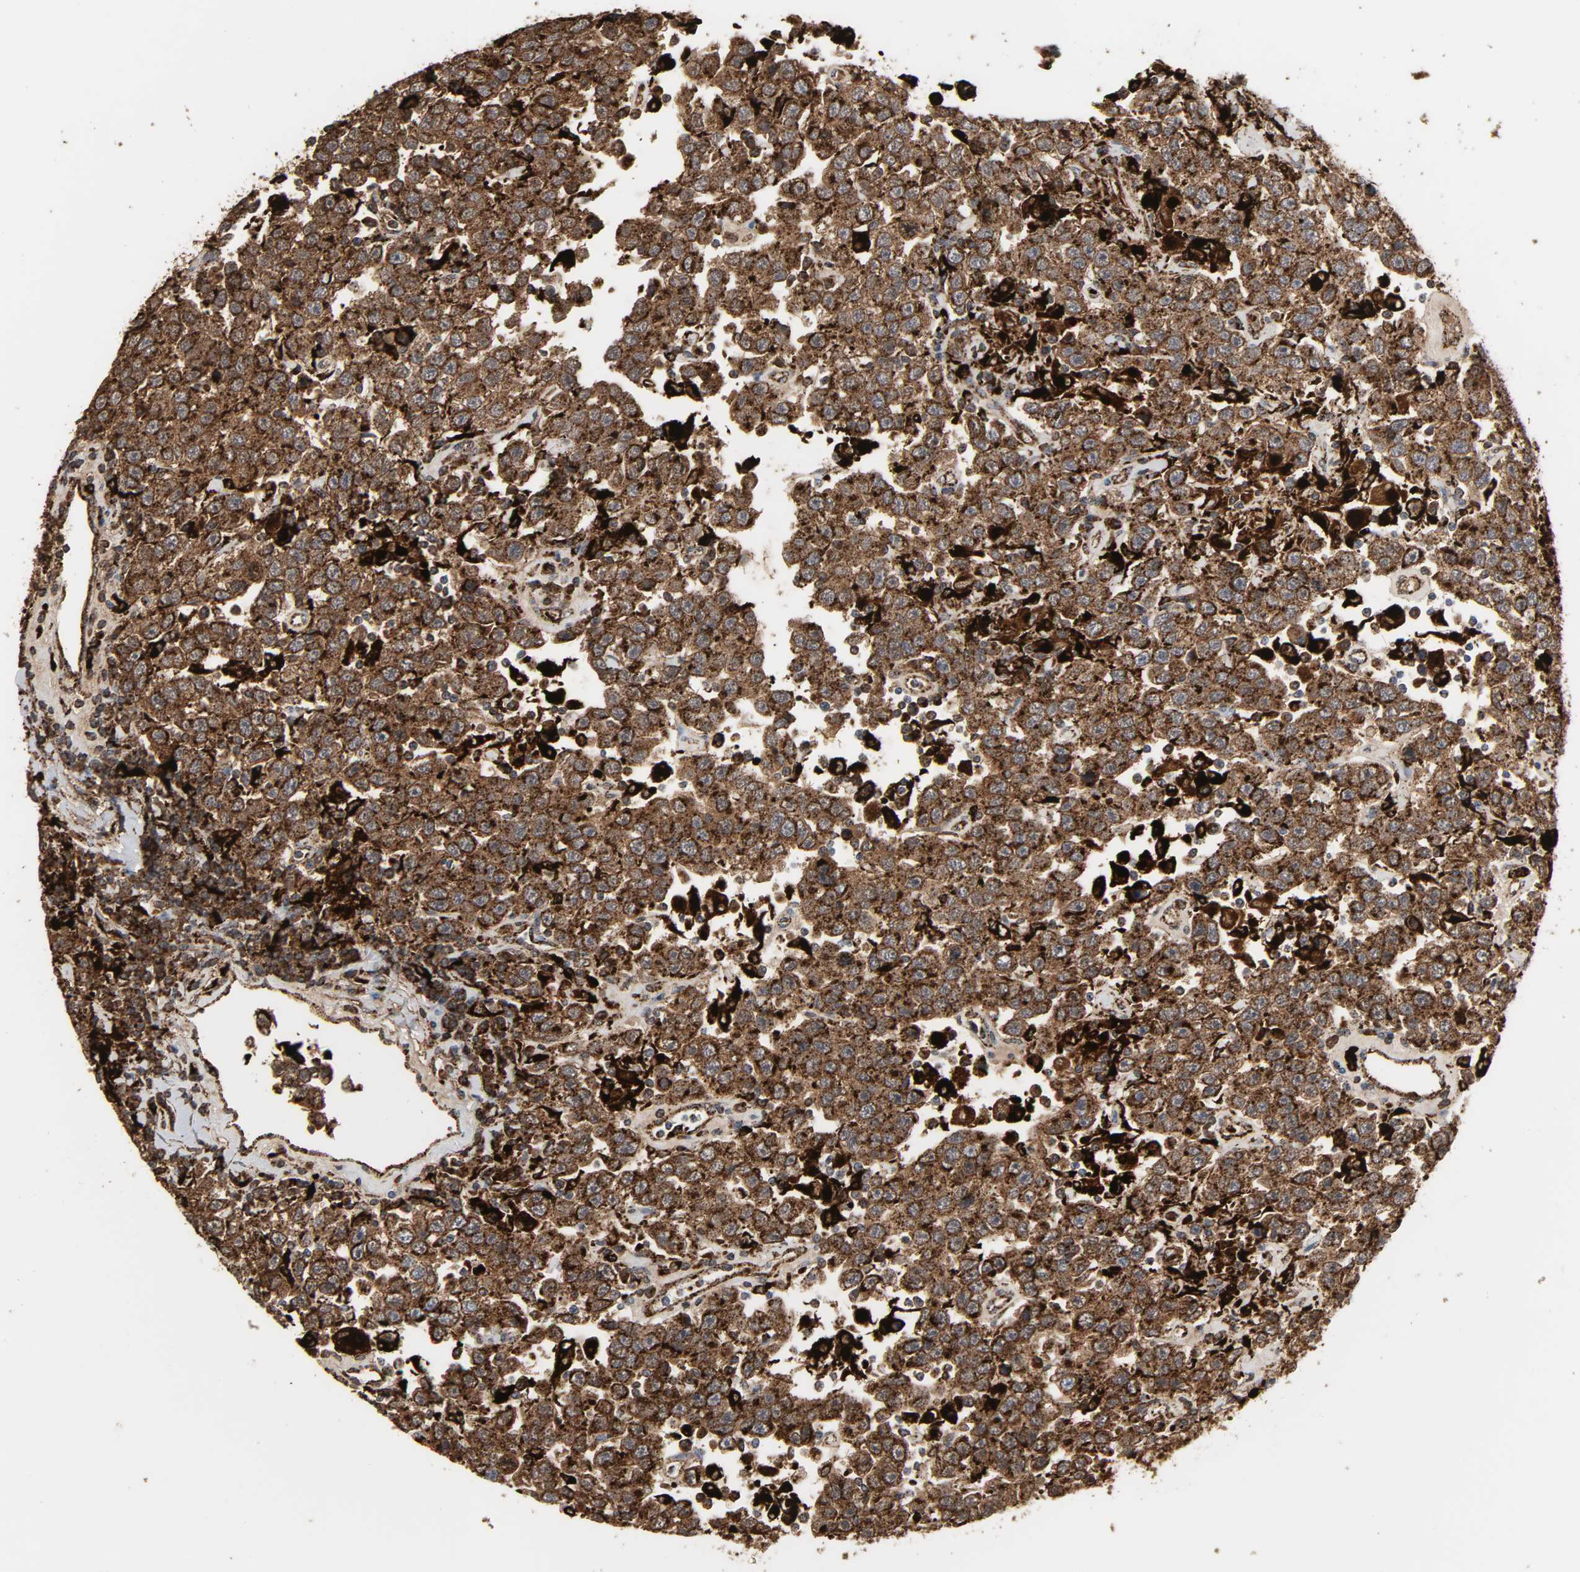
{"staining": {"intensity": "strong", "quantity": ">75%", "location": "cytoplasmic/membranous"}, "tissue": "testis cancer", "cell_type": "Tumor cells", "image_type": "cancer", "snomed": [{"axis": "morphology", "description": "Seminoma, NOS"}, {"axis": "topography", "description": "Testis"}], "caption": "Immunohistochemistry of testis cancer reveals high levels of strong cytoplasmic/membranous positivity in approximately >75% of tumor cells.", "gene": "PSAP", "patient": {"sex": "male", "age": 41}}